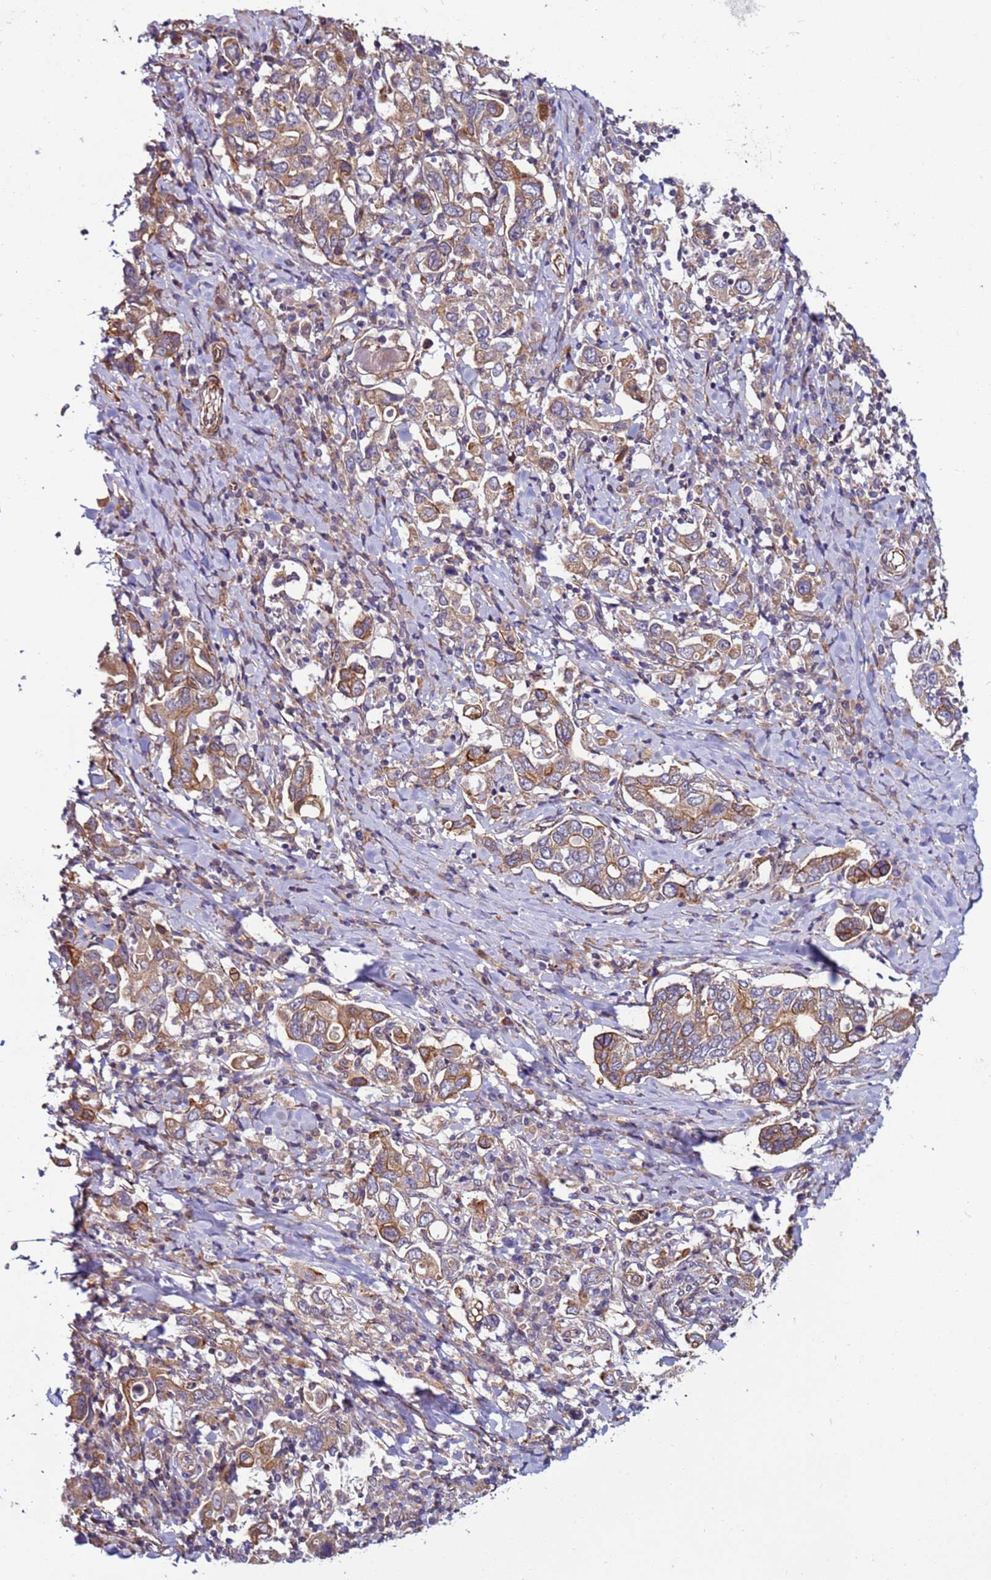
{"staining": {"intensity": "moderate", "quantity": ">75%", "location": "cytoplasmic/membranous"}, "tissue": "stomach cancer", "cell_type": "Tumor cells", "image_type": "cancer", "snomed": [{"axis": "morphology", "description": "Adenocarcinoma, NOS"}, {"axis": "topography", "description": "Stomach, upper"}, {"axis": "topography", "description": "Stomach"}], "caption": "A brown stain labels moderate cytoplasmic/membranous expression of a protein in human adenocarcinoma (stomach) tumor cells.", "gene": "MCRIP1", "patient": {"sex": "male", "age": 62}}